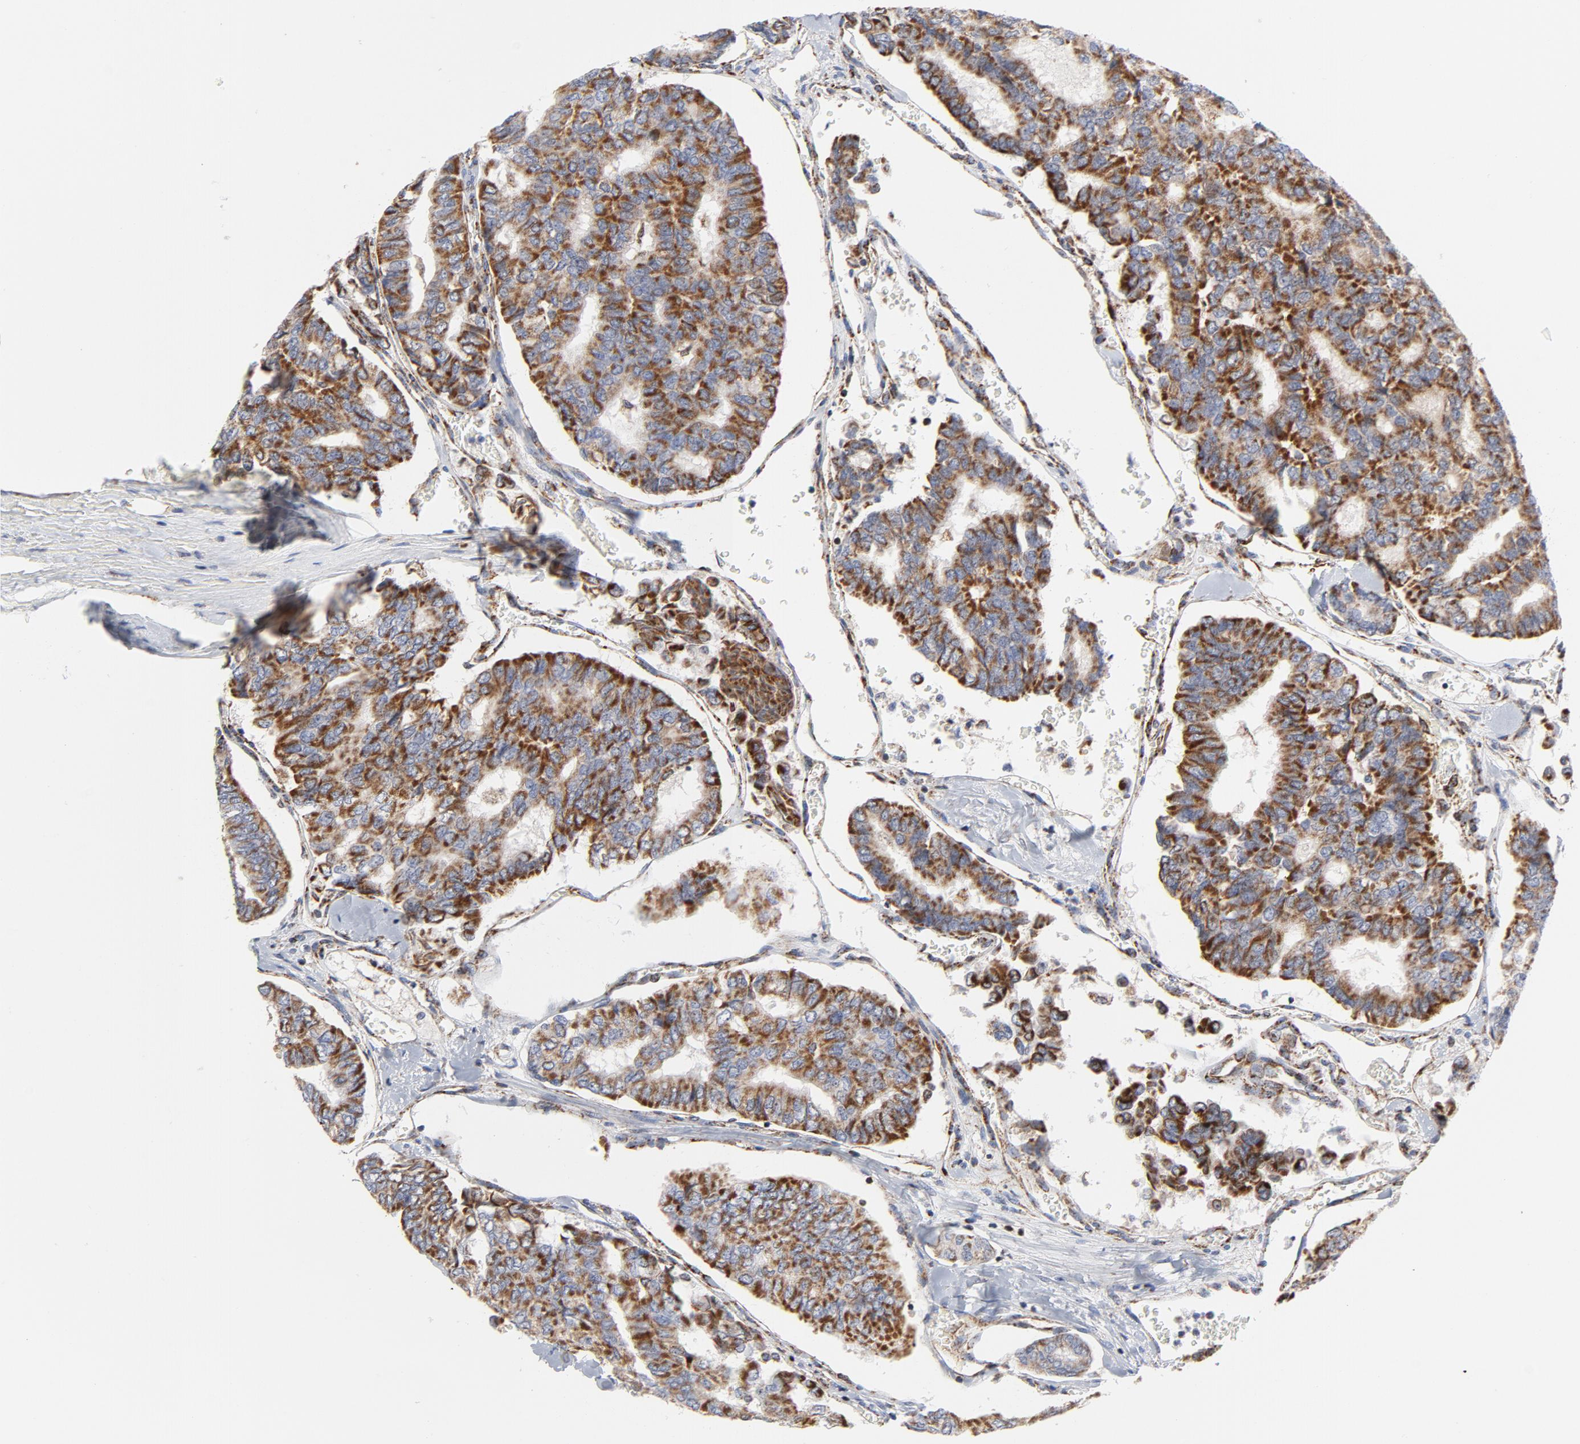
{"staining": {"intensity": "strong", "quantity": ">75%", "location": "cytoplasmic/membranous"}, "tissue": "thyroid cancer", "cell_type": "Tumor cells", "image_type": "cancer", "snomed": [{"axis": "morphology", "description": "Papillary adenocarcinoma, NOS"}, {"axis": "topography", "description": "Thyroid gland"}], "caption": "Thyroid papillary adenocarcinoma stained for a protein (brown) shows strong cytoplasmic/membranous positive expression in about >75% of tumor cells.", "gene": "CYCS", "patient": {"sex": "female", "age": 35}}